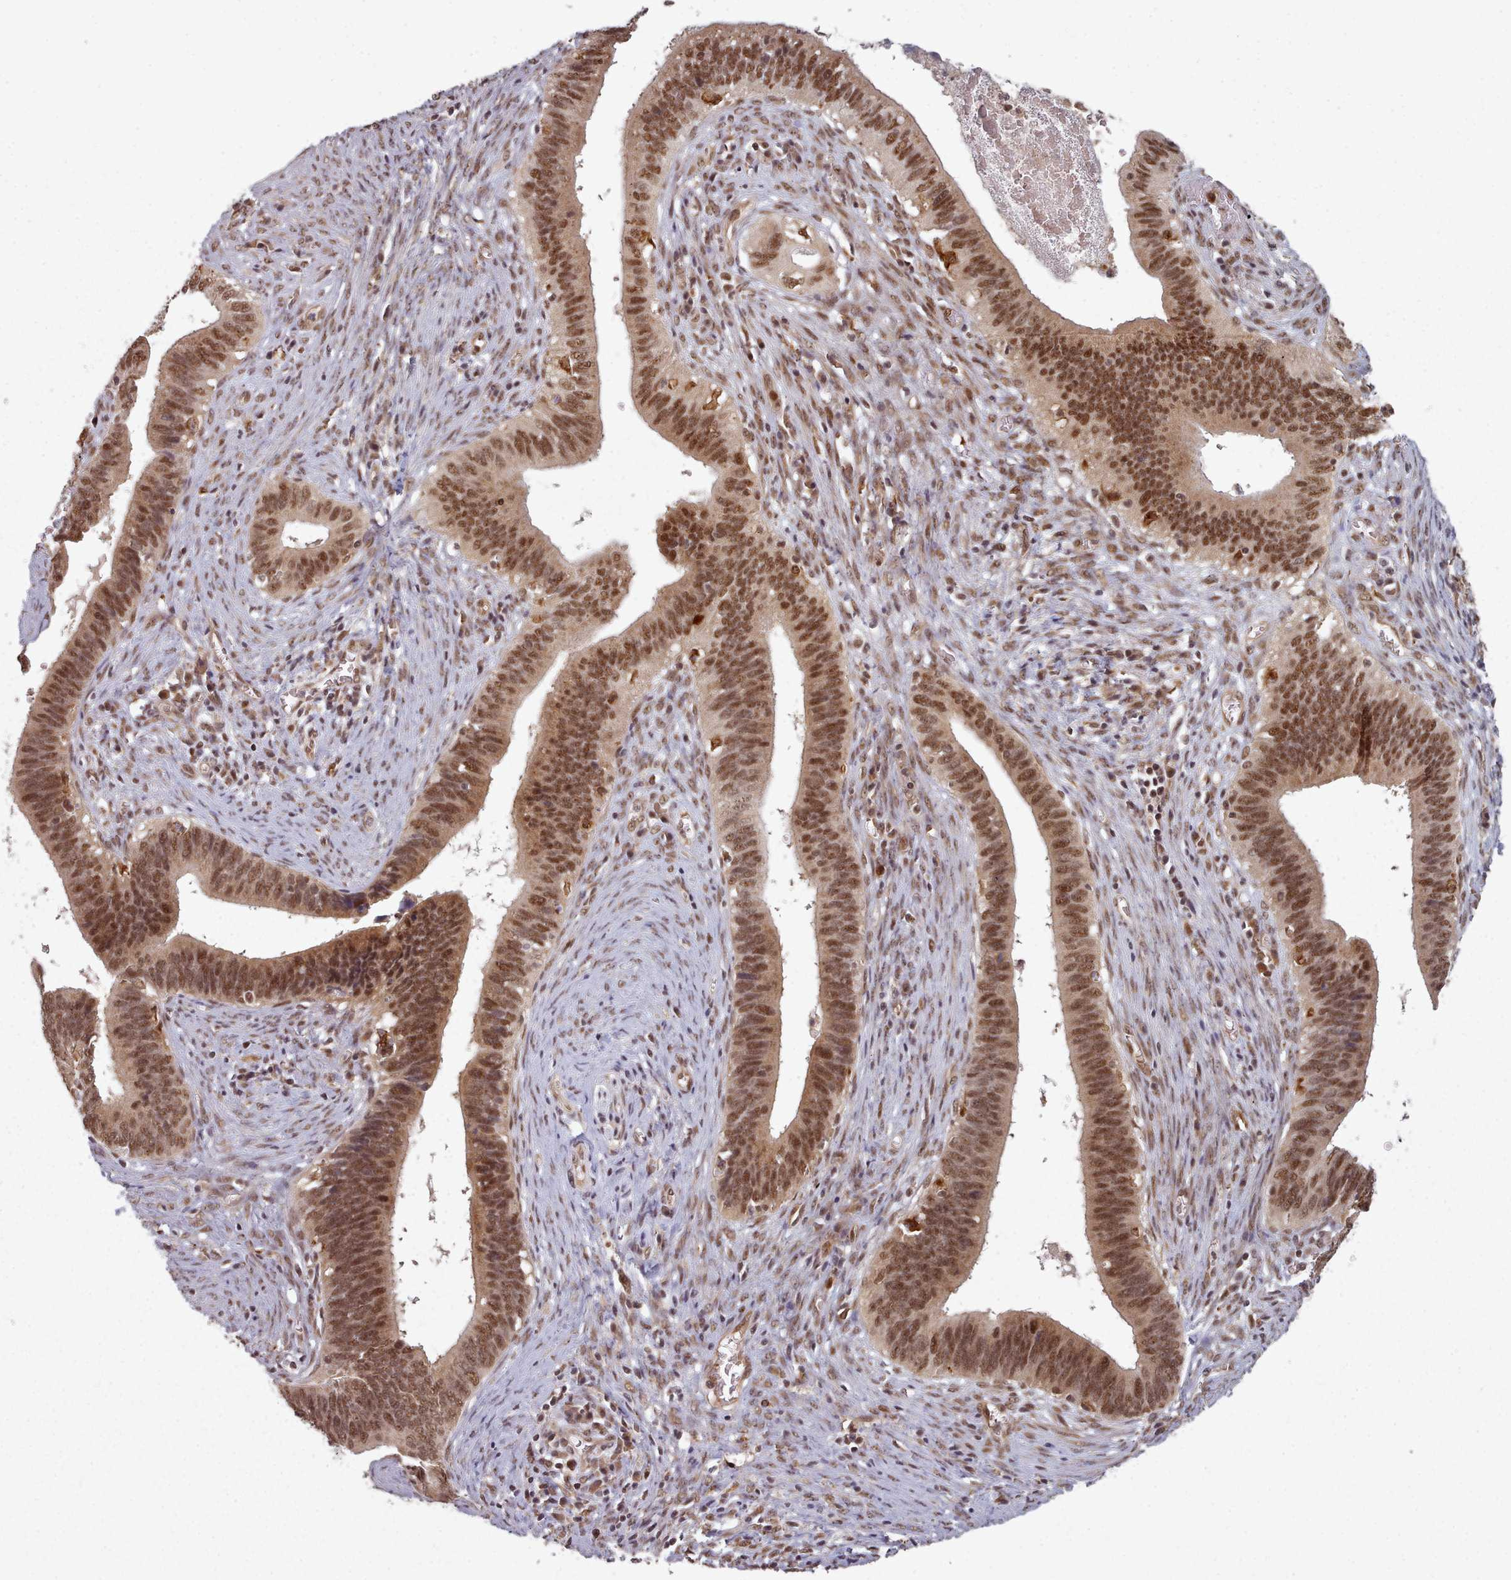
{"staining": {"intensity": "moderate", "quantity": ">75%", "location": "cytoplasmic/membranous,nuclear"}, "tissue": "cervical cancer", "cell_type": "Tumor cells", "image_type": "cancer", "snomed": [{"axis": "morphology", "description": "Adenocarcinoma, NOS"}, {"axis": "topography", "description": "Cervix"}], "caption": "A brown stain shows moderate cytoplasmic/membranous and nuclear expression of a protein in human cervical cancer tumor cells. The staining was performed using DAB (3,3'-diaminobenzidine) to visualize the protein expression in brown, while the nuclei were stained in blue with hematoxylin (Magnification: 20x).", "gene": "DHX8", "patient": {"sex": "female", "age": 42}}